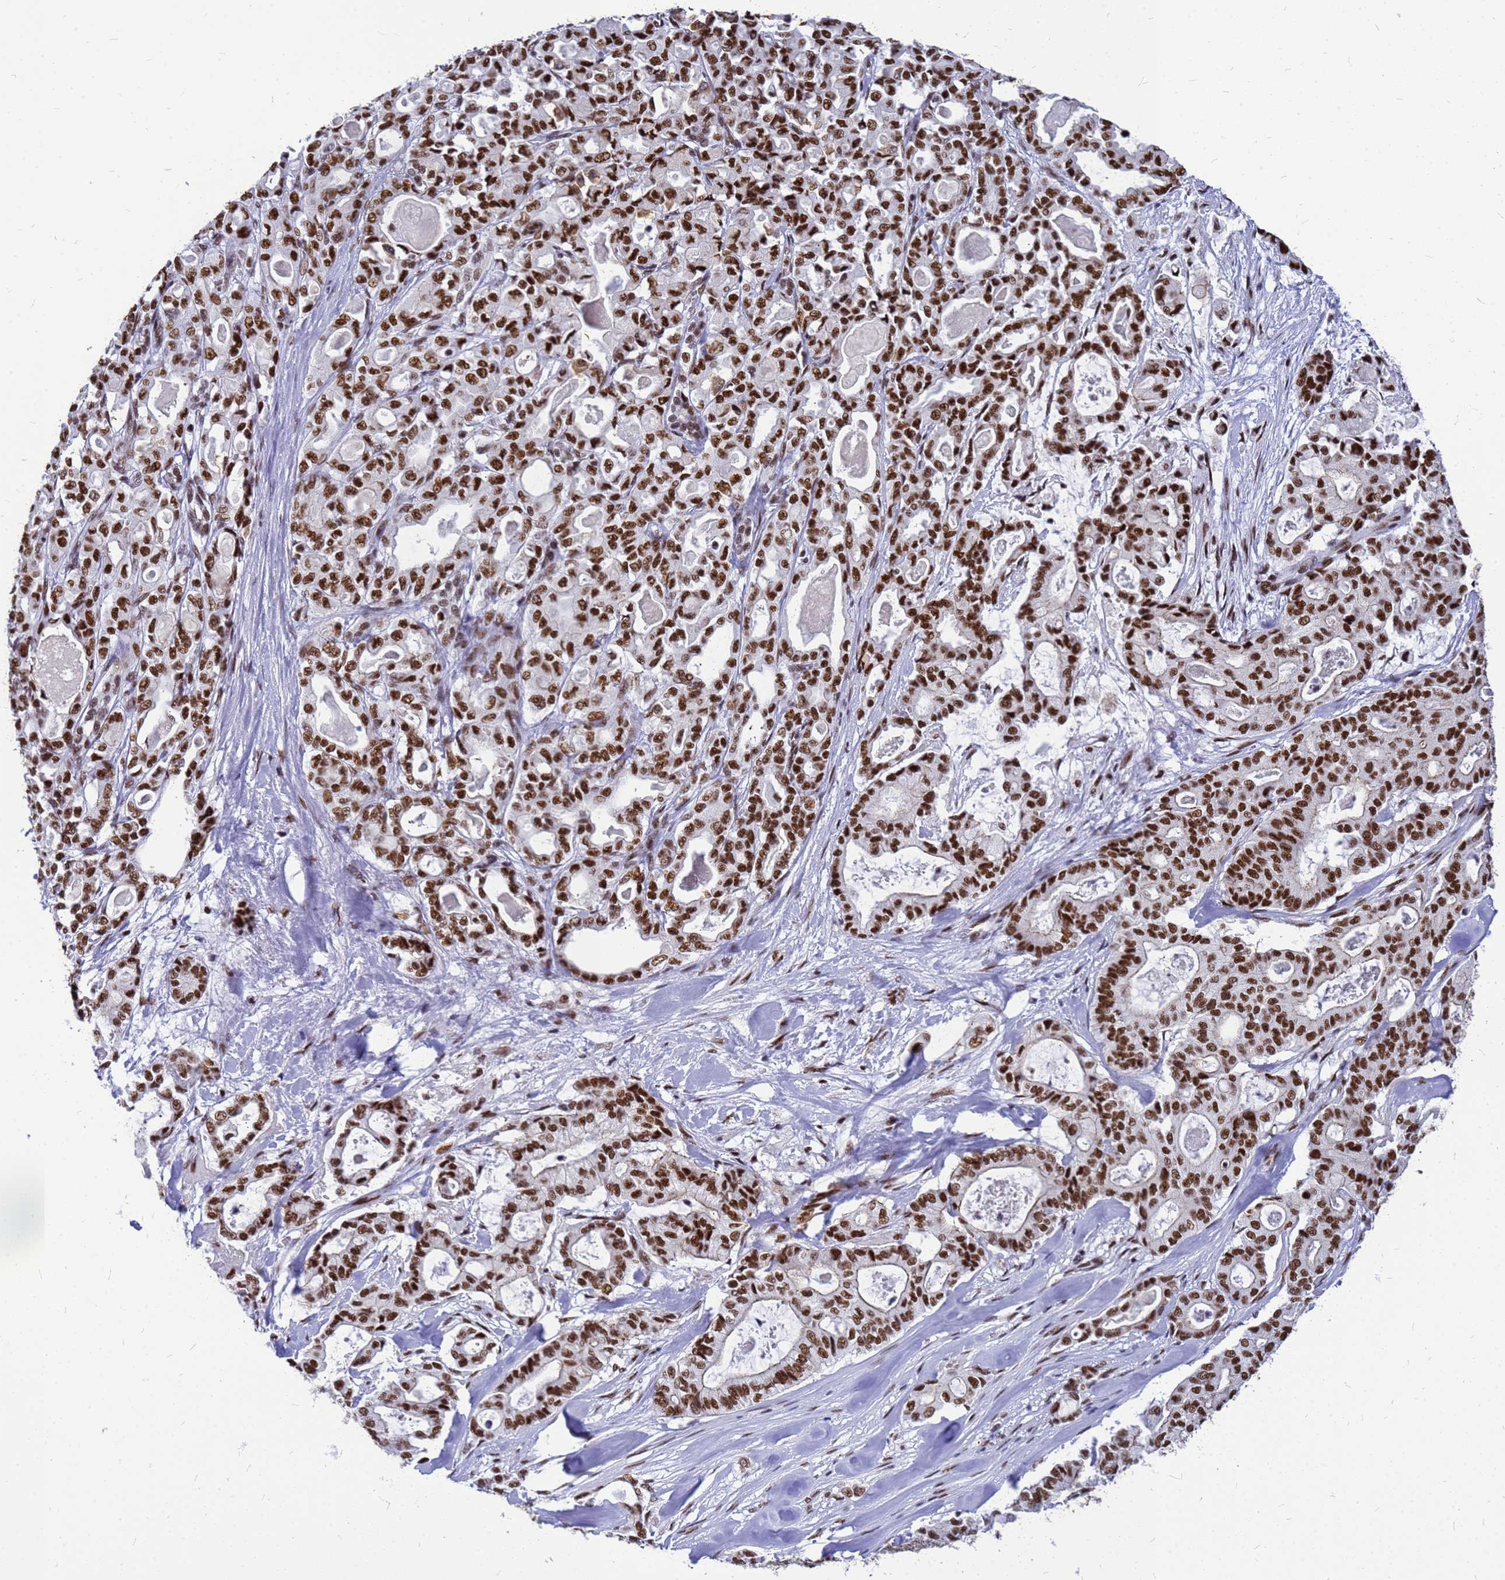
{"staining": {"intensity": "strong", "quantity": ">75%", "location": "nuclear"}, "tissue": "pancreatic cancer", "cell_type": "Tumor cells", "image_type": "cancer", "snomed": [{"axis": "morphology", "description": "Adenocarcinoma, NOS"}, {"axis": "topography", "description": "Pancreas"}], "caption": "Protein staining shows strong nuclear expression in approximately >75% of tumor cells in pancreatic cancer (adenocarcinoma).", "gene": "SART3", "patient": {"sex": "male", "age": 63}}